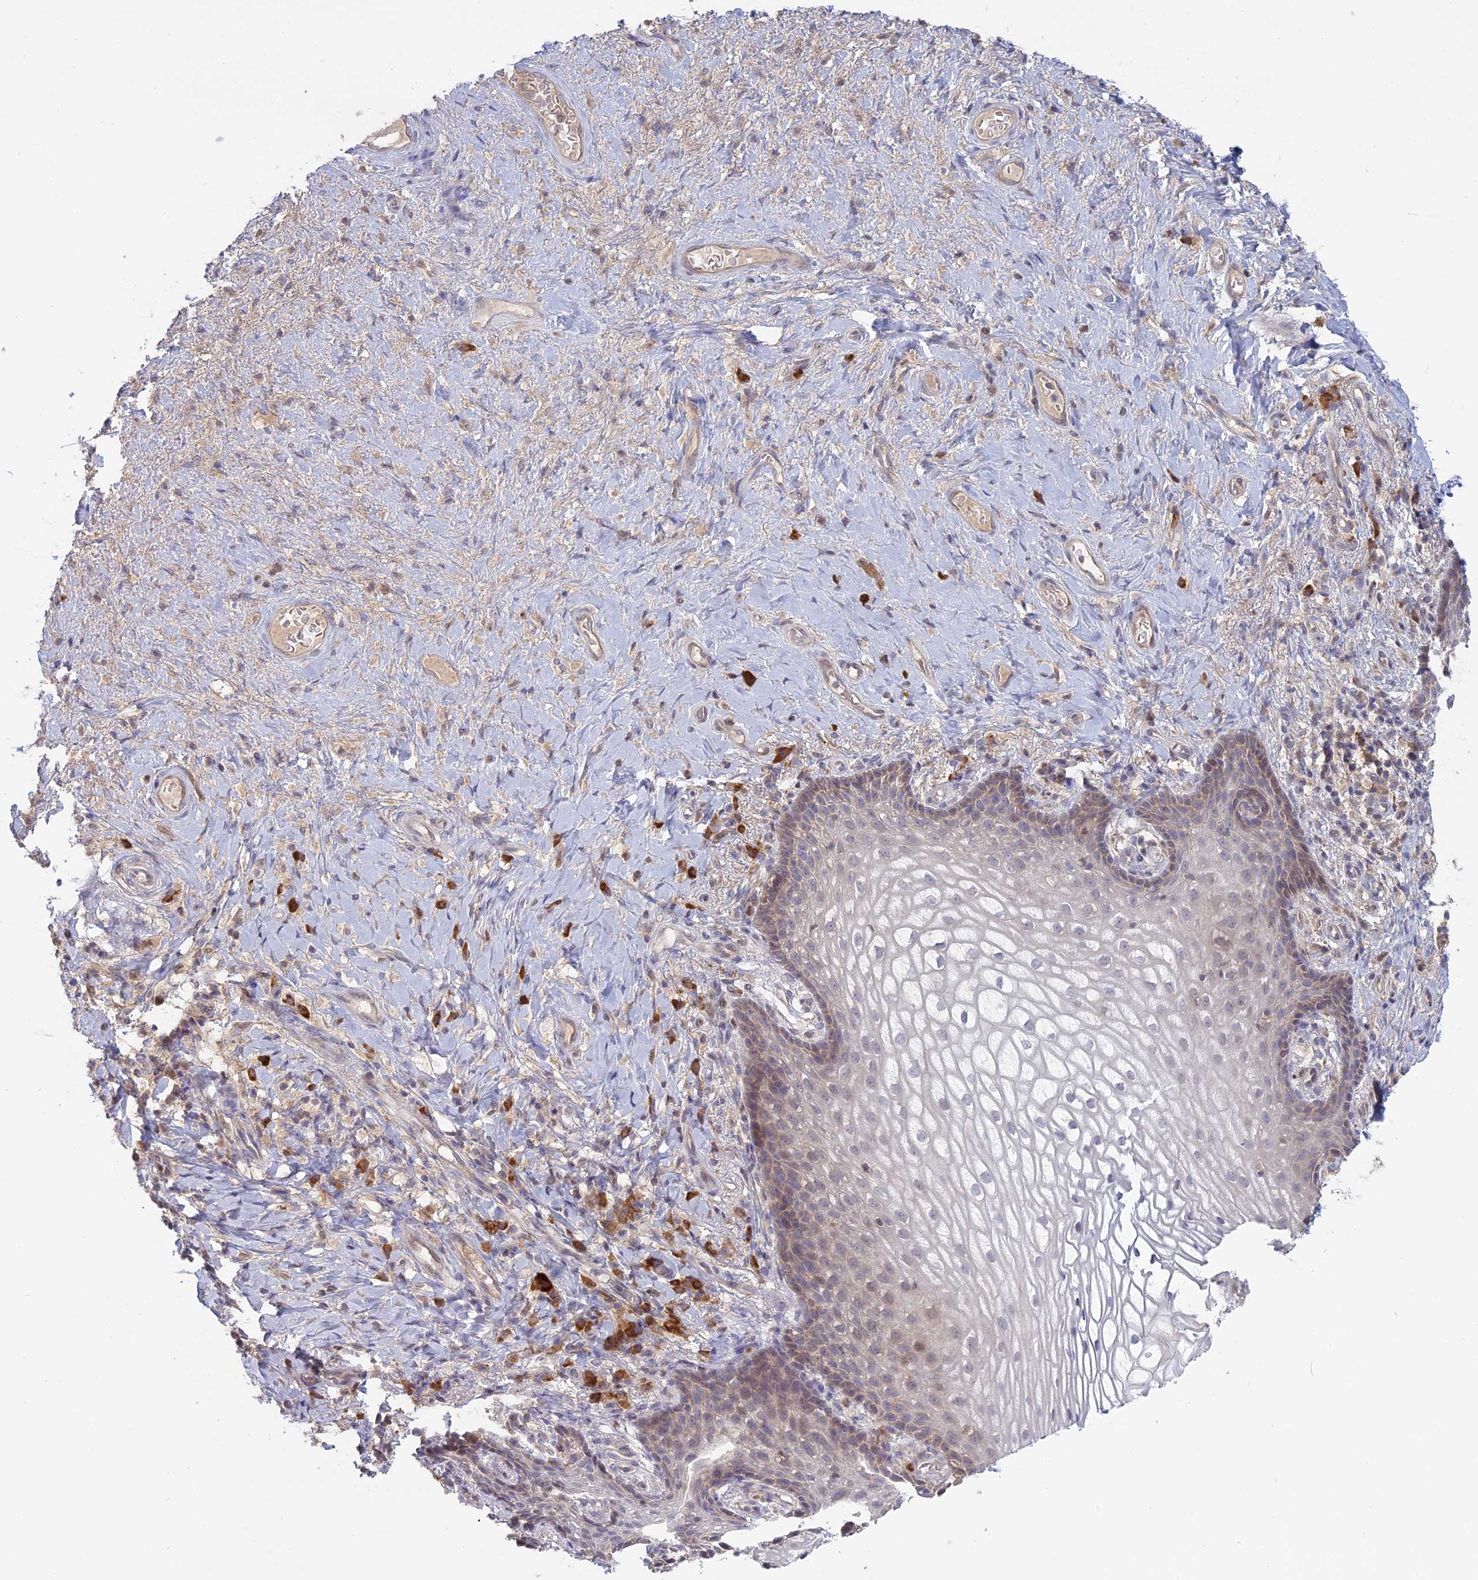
{"staining": {"intensity": "weak", "quantity": "<25%", "location": "cytoplasmic/membranous"}, "tissue": "vagina", "cell_type": "Squamous epithelial cells", "image_type": "normal", "snomed": [{"axis": "morphology", "description": "Normal tissue, NOS"}, {"axis": "topography", "description": "Vagina"}], "caption": "A high-resolution histopathology image shows immunohistochemistry (IHC) staining of benign vagina, which demonstrates no significant staining in squamous epithelial cells. Brightfield microscopy of immunohistochemistry (IHC) stained with DAB (3,3'-diaminobenzidine) (brown) and hematoxylin (blue), captured at high magnification.", "gene": "TMEM208", "patient": {"sex": "female", "age": 60}}